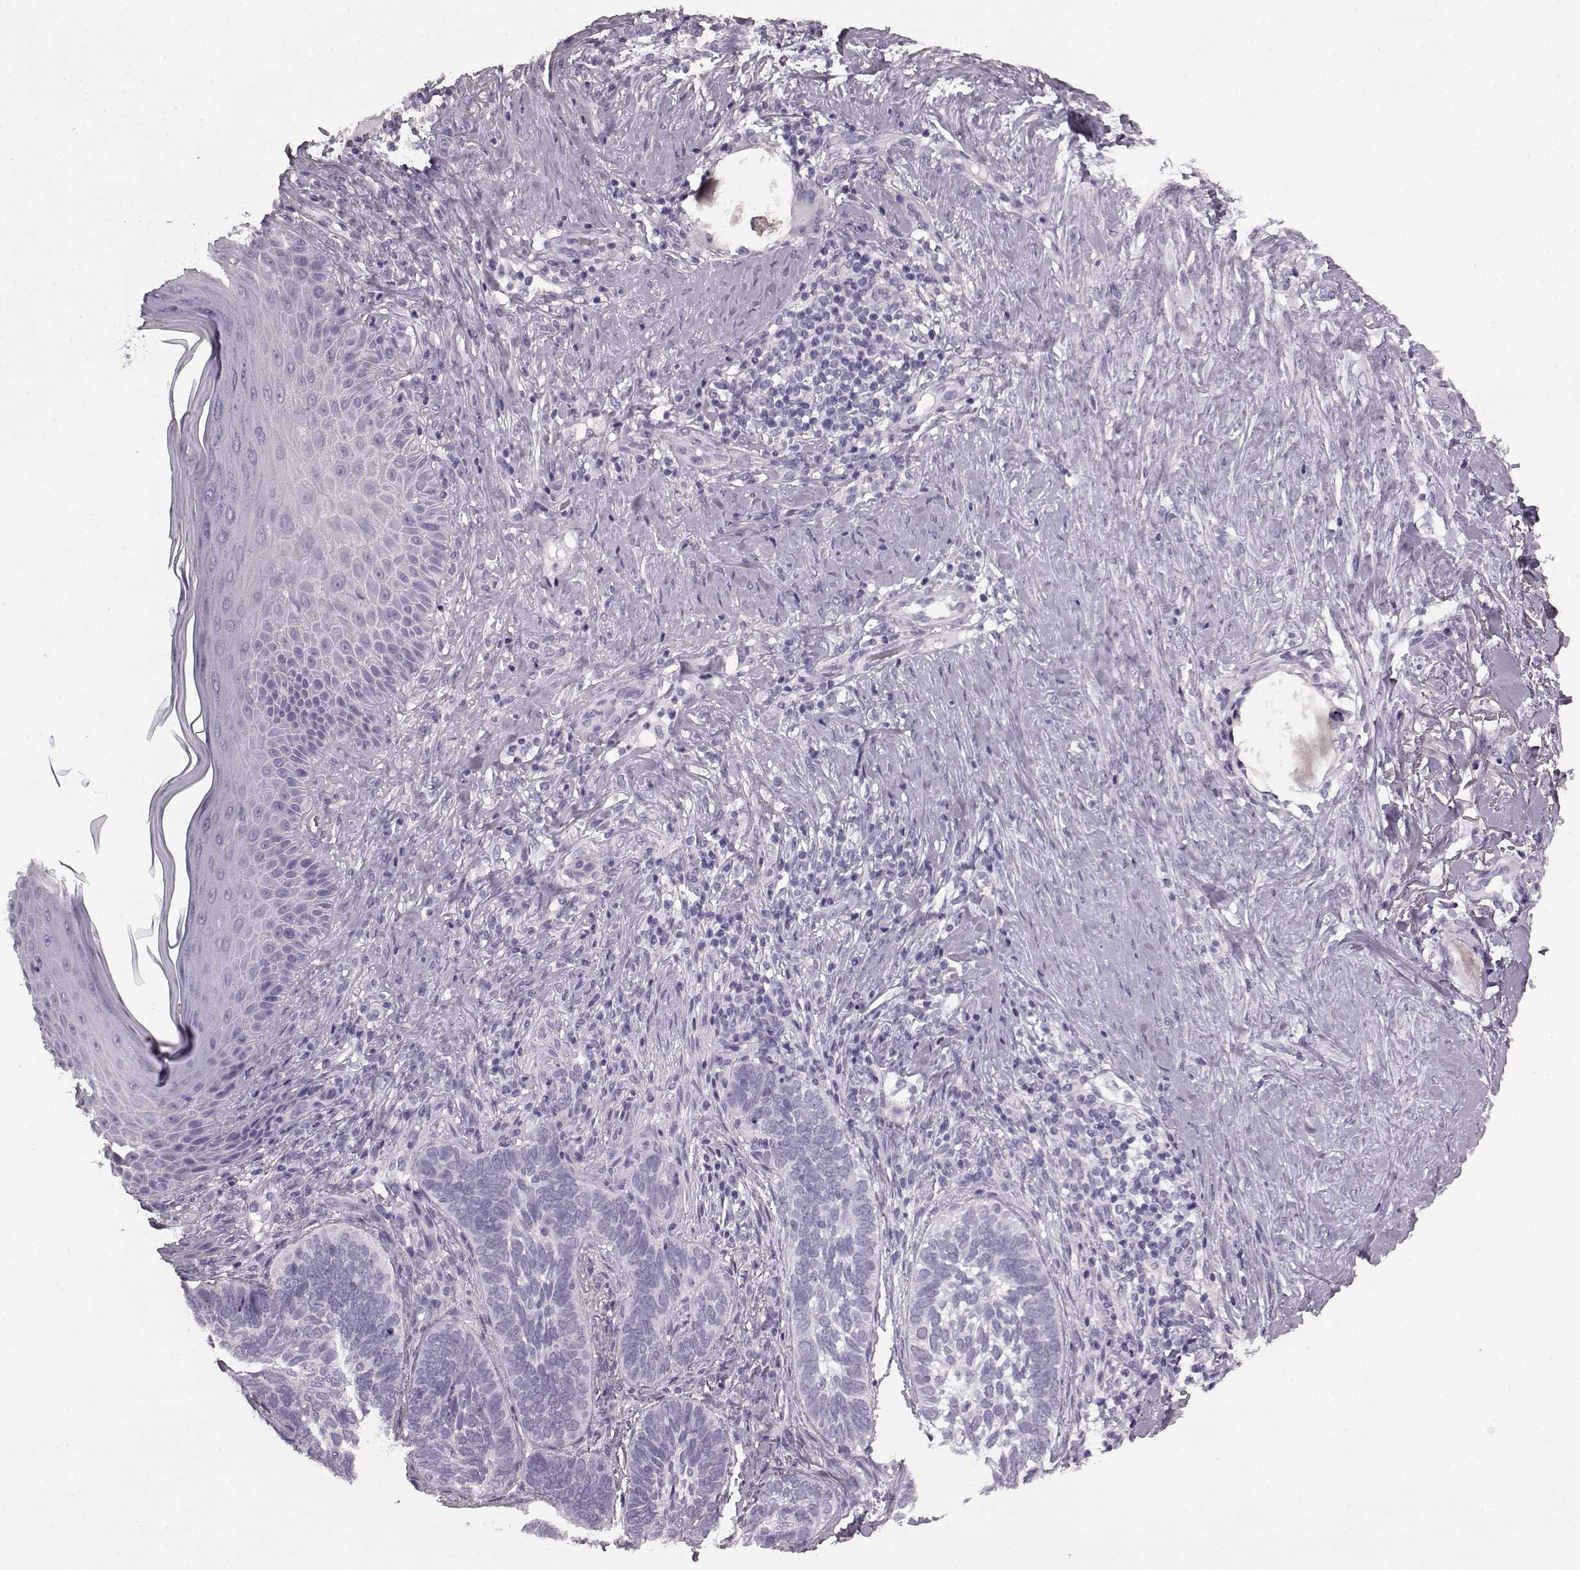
{"staining": {"intensity": "negative", "quantity": "none", "location": "none"}, "tissue": "skin cancer", "cell_type": "Tumor cells", "image_type": "cancer", "snomed": [{"axis": "morphology", "description": "Normal tissue, NOS"}, {"axis": "morphology", "description": "Basal cell carcinoma"}, {"axis": "topography", "description": "Skin"}], "caption": "IHC image of basal cell carcinoma (skin) stained for a protein (brown), which shows no staining in tumor cells.", "gene": "AIPL1", "patient": {"sex": "male", "age": 46}}